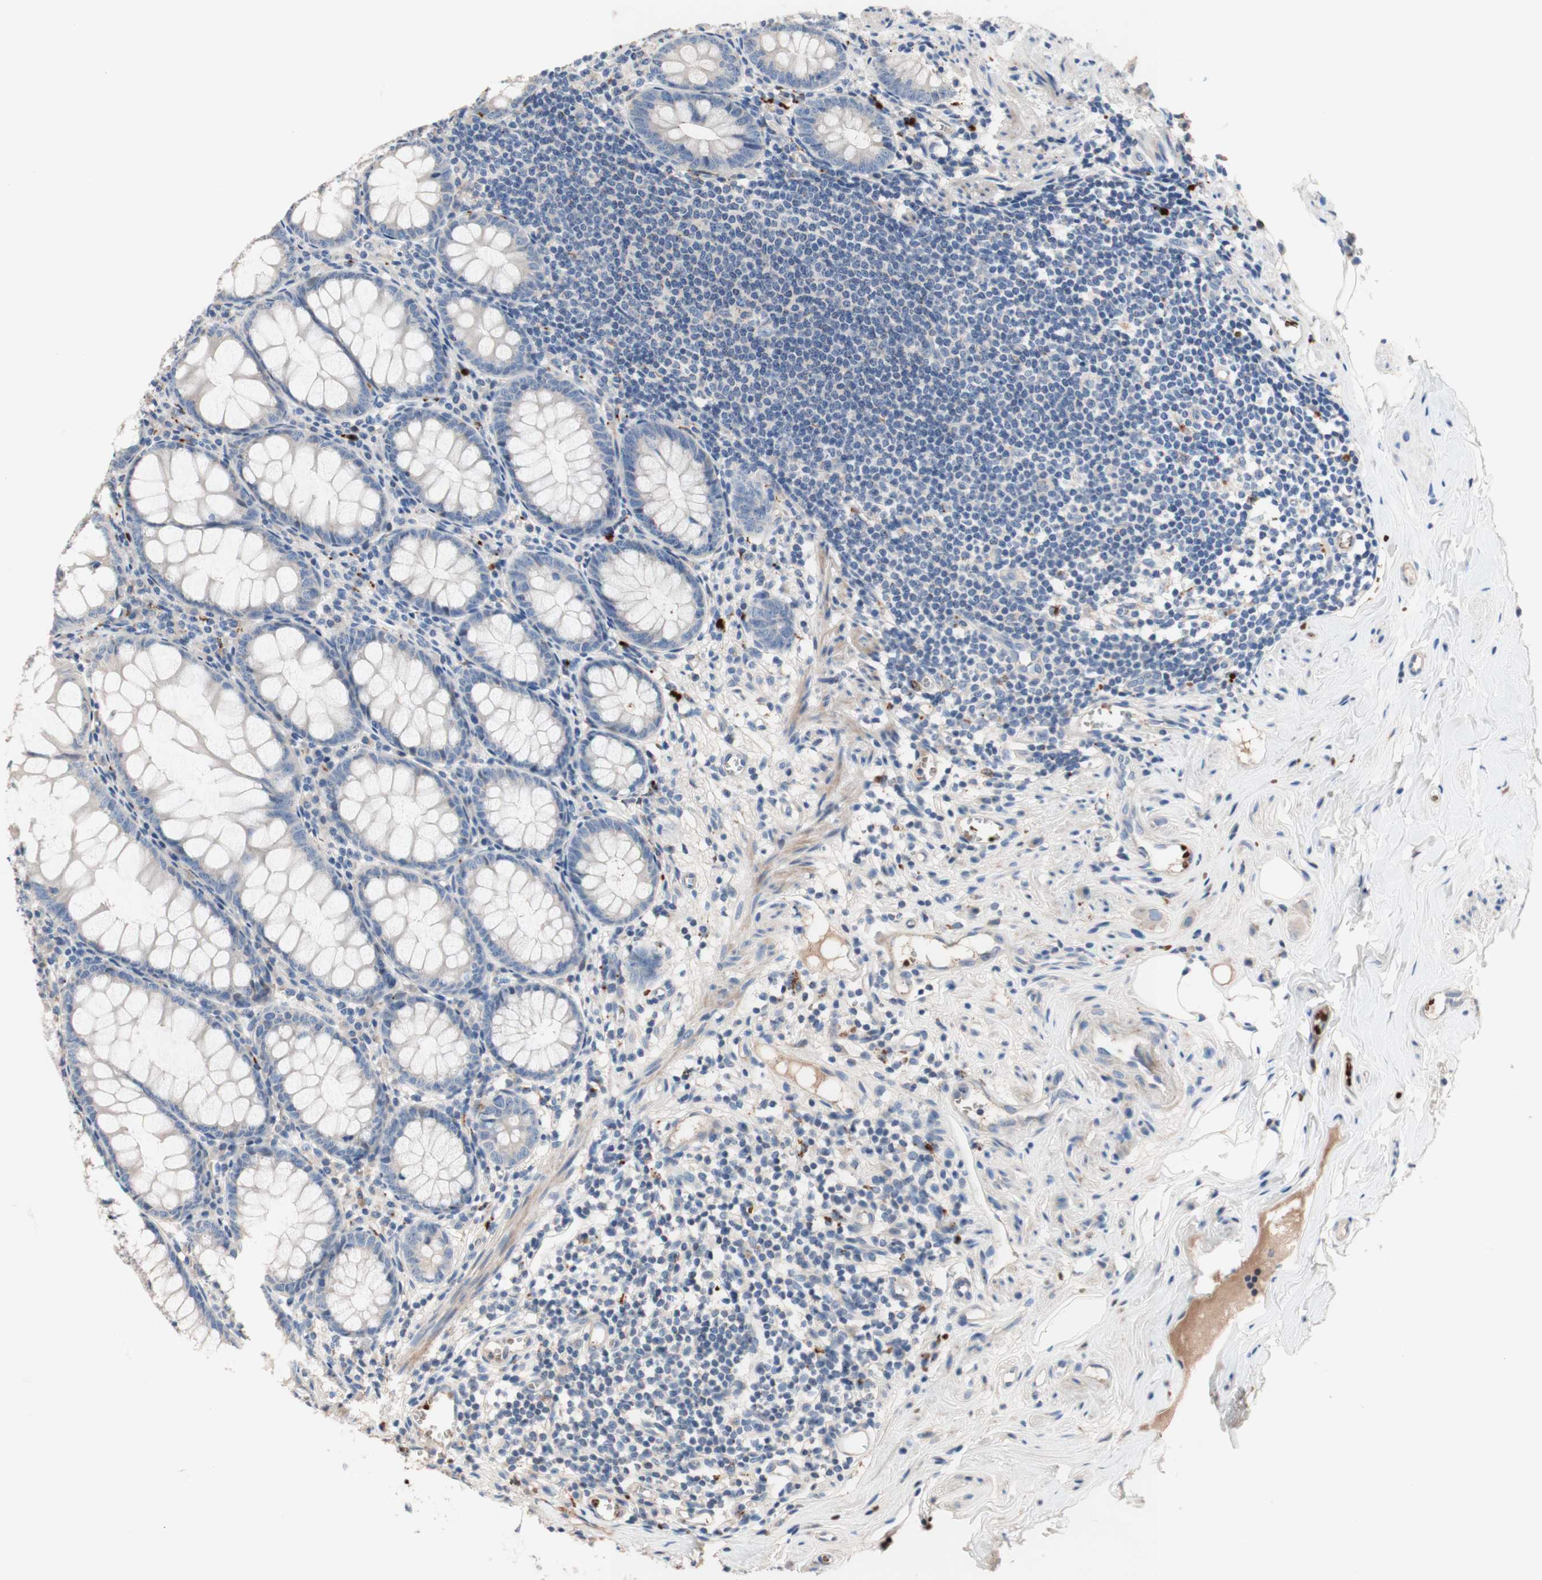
{"staining": {"intensity": "moderate", "quantity": "<25%", "location": "cytoplasmic/membranous"}, "tissue": "appendix", "cell_type": "Glandular cells", "image_type": "normal", "snomed": [{"axis": "morphology", "description": "Normal tissue, NOS"}, {"axis": "topography", "description": "Appendix"}], "caption": "IHC staining of normal appendix, which displays low levels of moderate cytoplasmic/membranous expression in approximately <25% of glandular cells indicating moderate cytoplasmic/membranous protein staining. The staining was performed using DAB (3,3'-diaminobenzidine) (brown) for protein detection and nuclei were counterstained in hematoxylin (blue).", "gene": "CDON", "patient": {"sex": "female", "age": 77}}